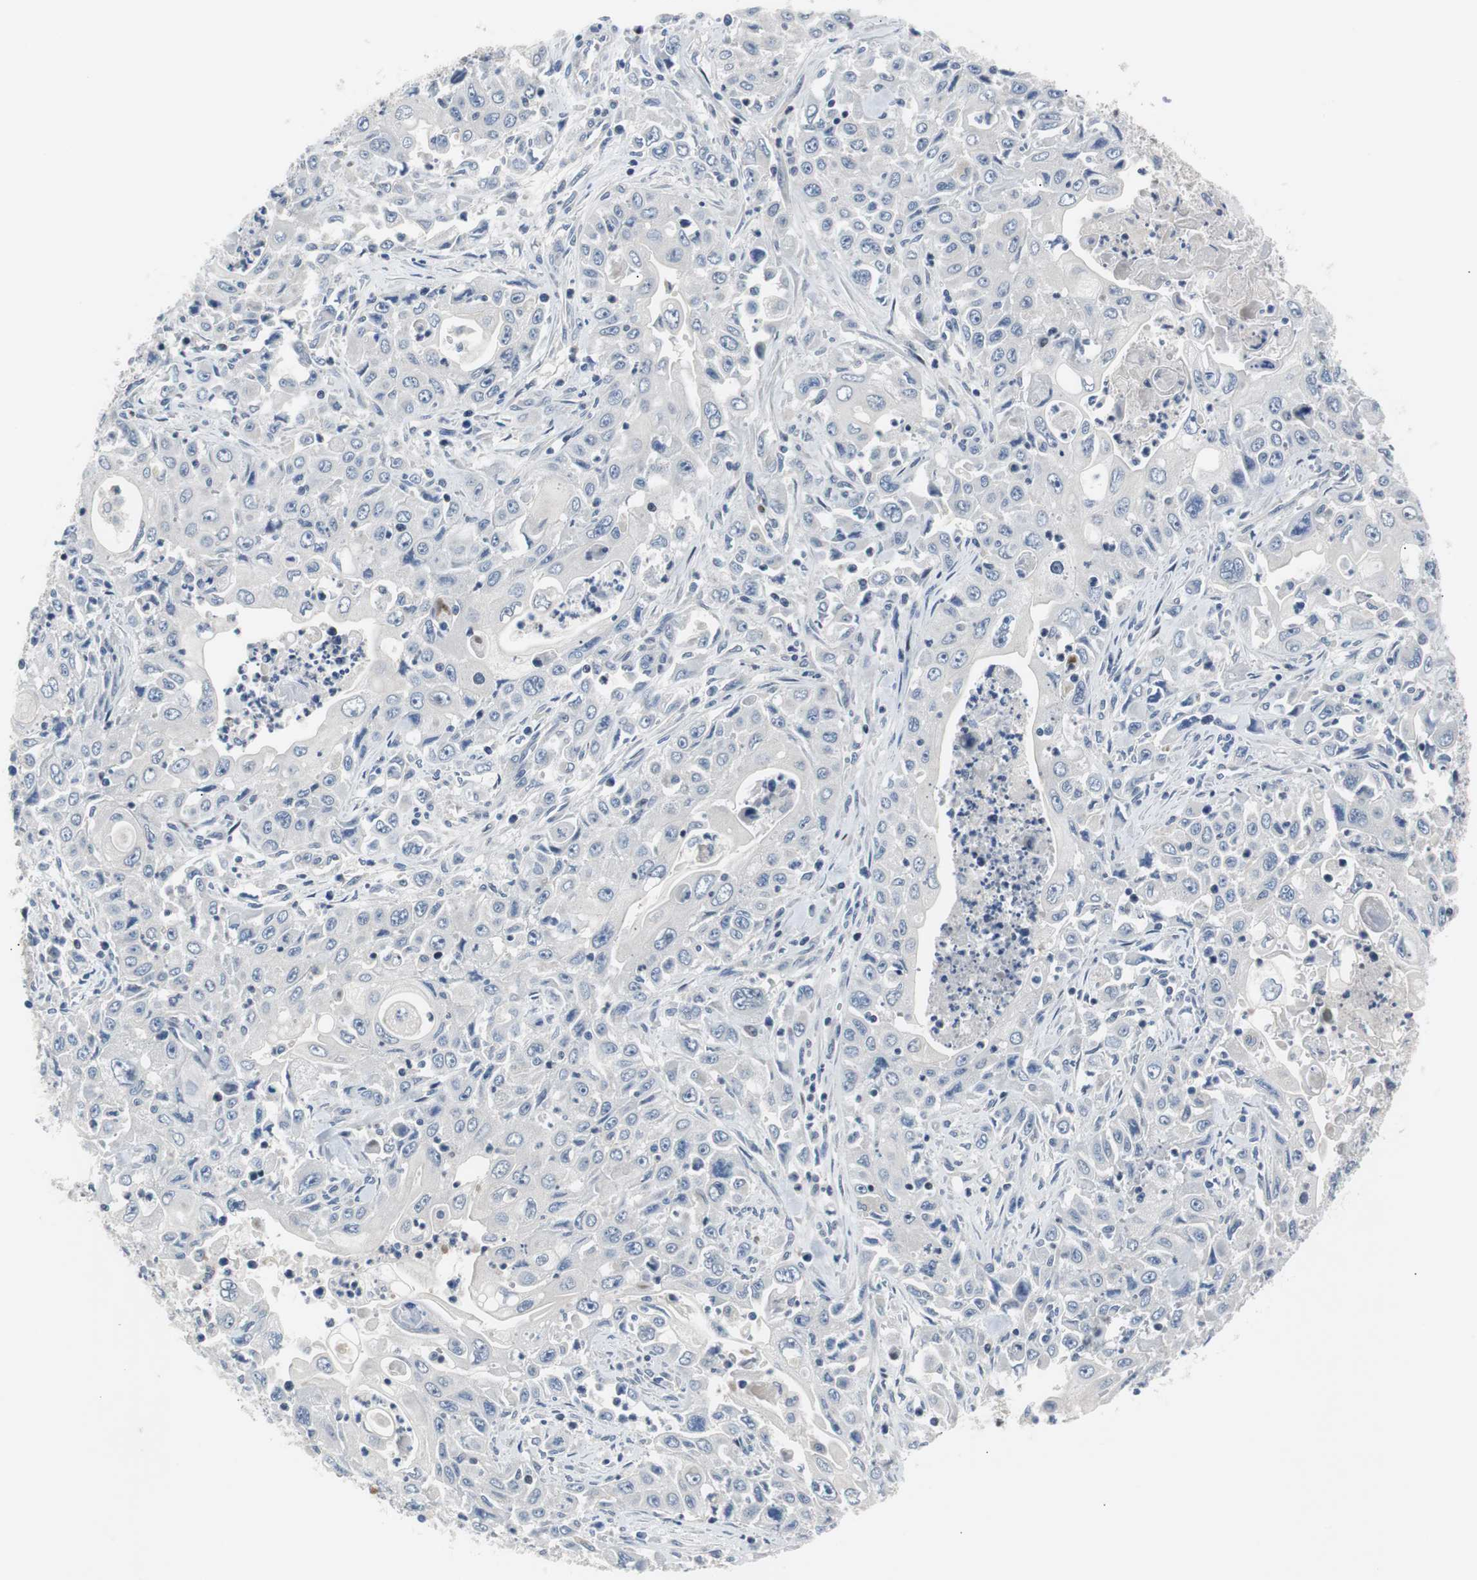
{"staining": {"intensity": "negative", "quantity": "none", "location": "none"}, "tissue": "pancreatic cancer", "cell_type": "Tumor cells", "image_type": "cancer", "snomed": [{"axis": "morphology", "description": "Adenocarcinoma, NOS"}, {"axis": "topography", "description": "Pancreas"}], "caption": "Tumor cells are negative for brown protein staining in adenocarcinoma (pancreatic). (Immunohistochemistry (ihc), brightfield microscopy, high magnification).", "gene": "MAP2K4", "patient": {"sex": "male", "age": 70}}